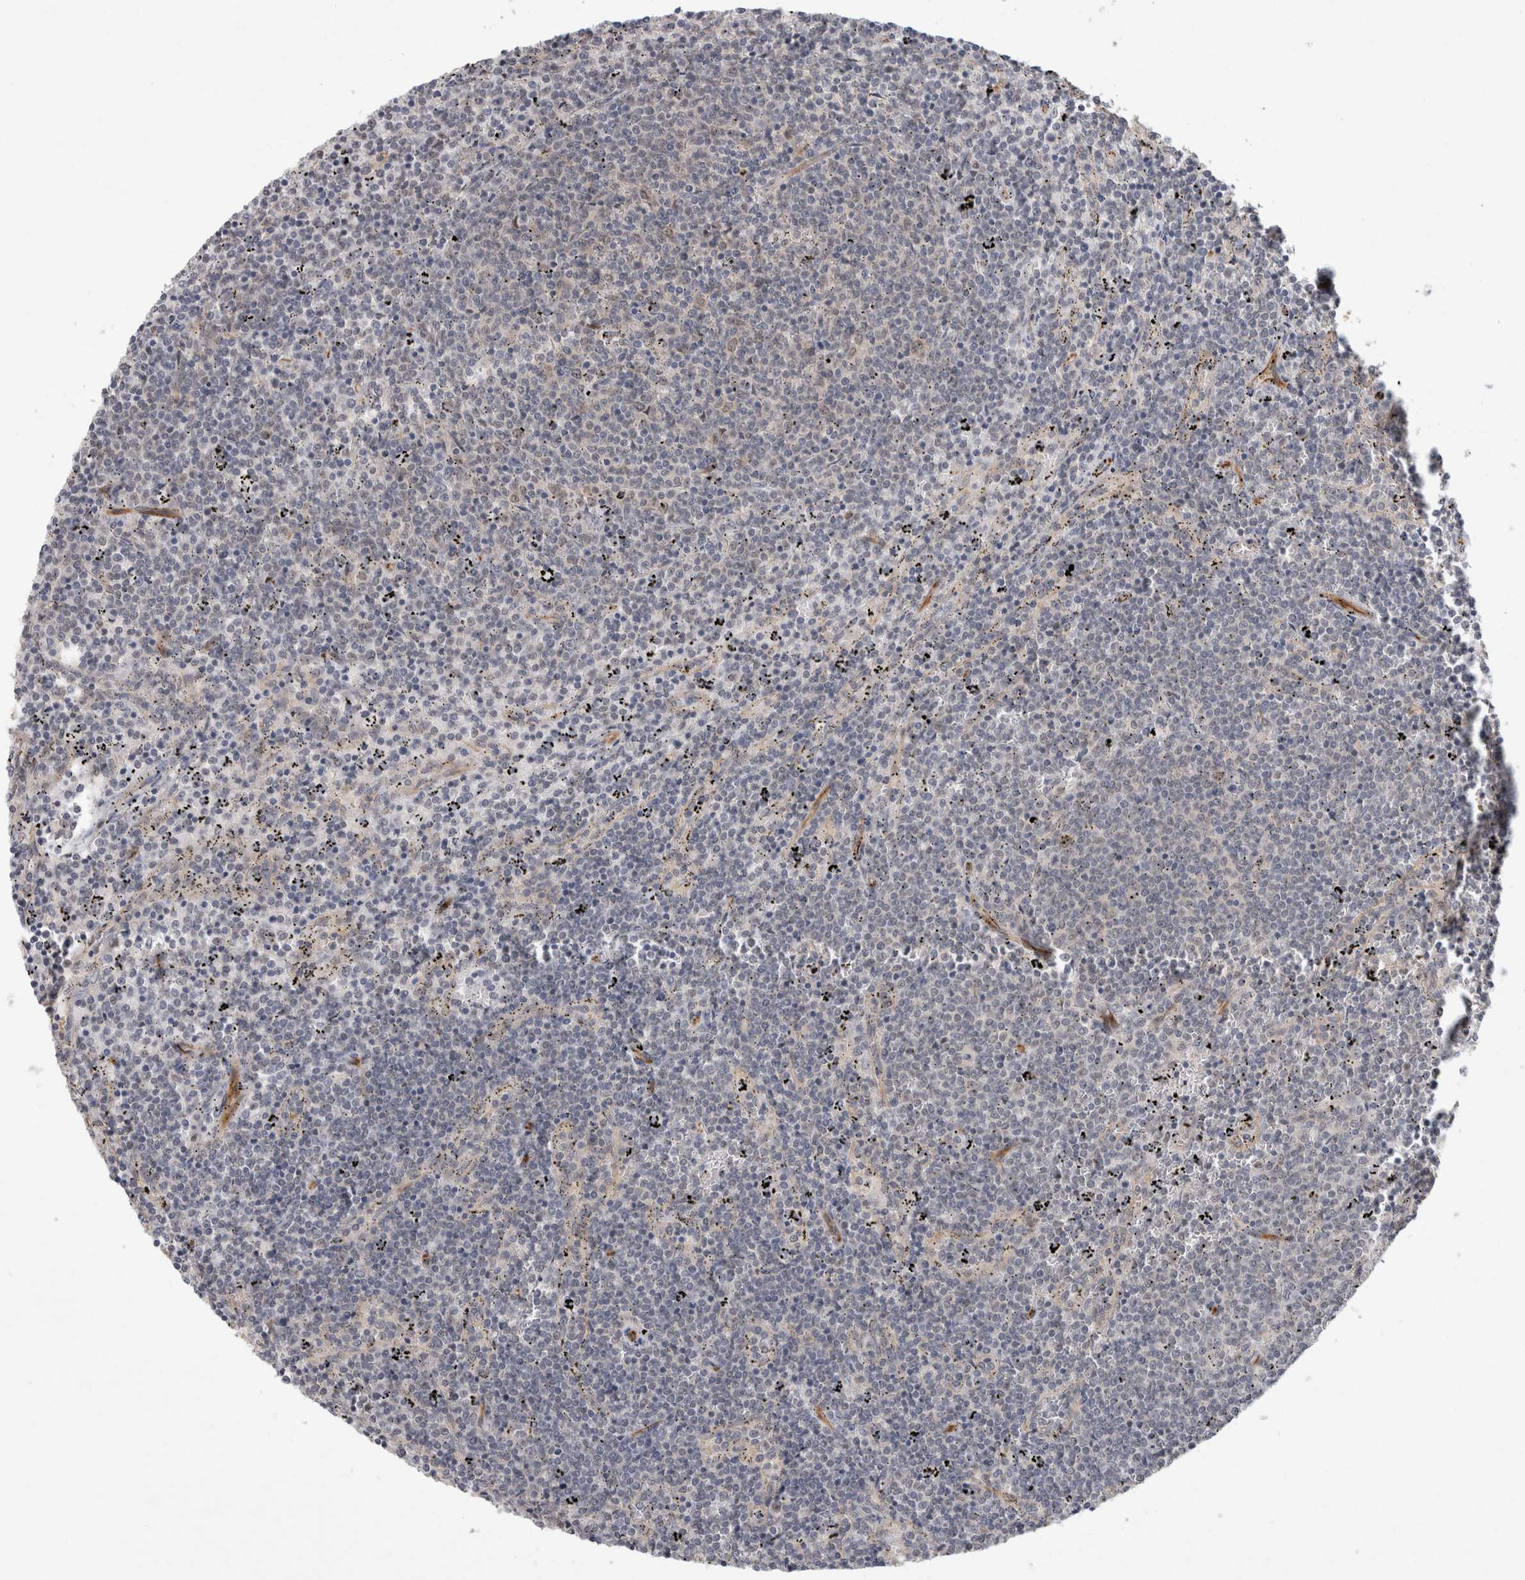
{"staining": {"intensity": "negative", "quantity": "none", "location": "none"}, "tissue": "lymphoma", "cell_type": "Tumor cells", "image_type": "cancer", "snomed": [{"axis": "morphology", "description": "Malignant lymphoma, non-Hodgkin's type, Low grade"}, {"axis": "topography", "description": "Spleen"}], "caption": "A high-resolution photomicrograph shows IHC staining of lymphoma, which displays no significant staining in tumor cells.", "gene": "CRISPLD1", "patient": {"sex": "female", "age": 50}}